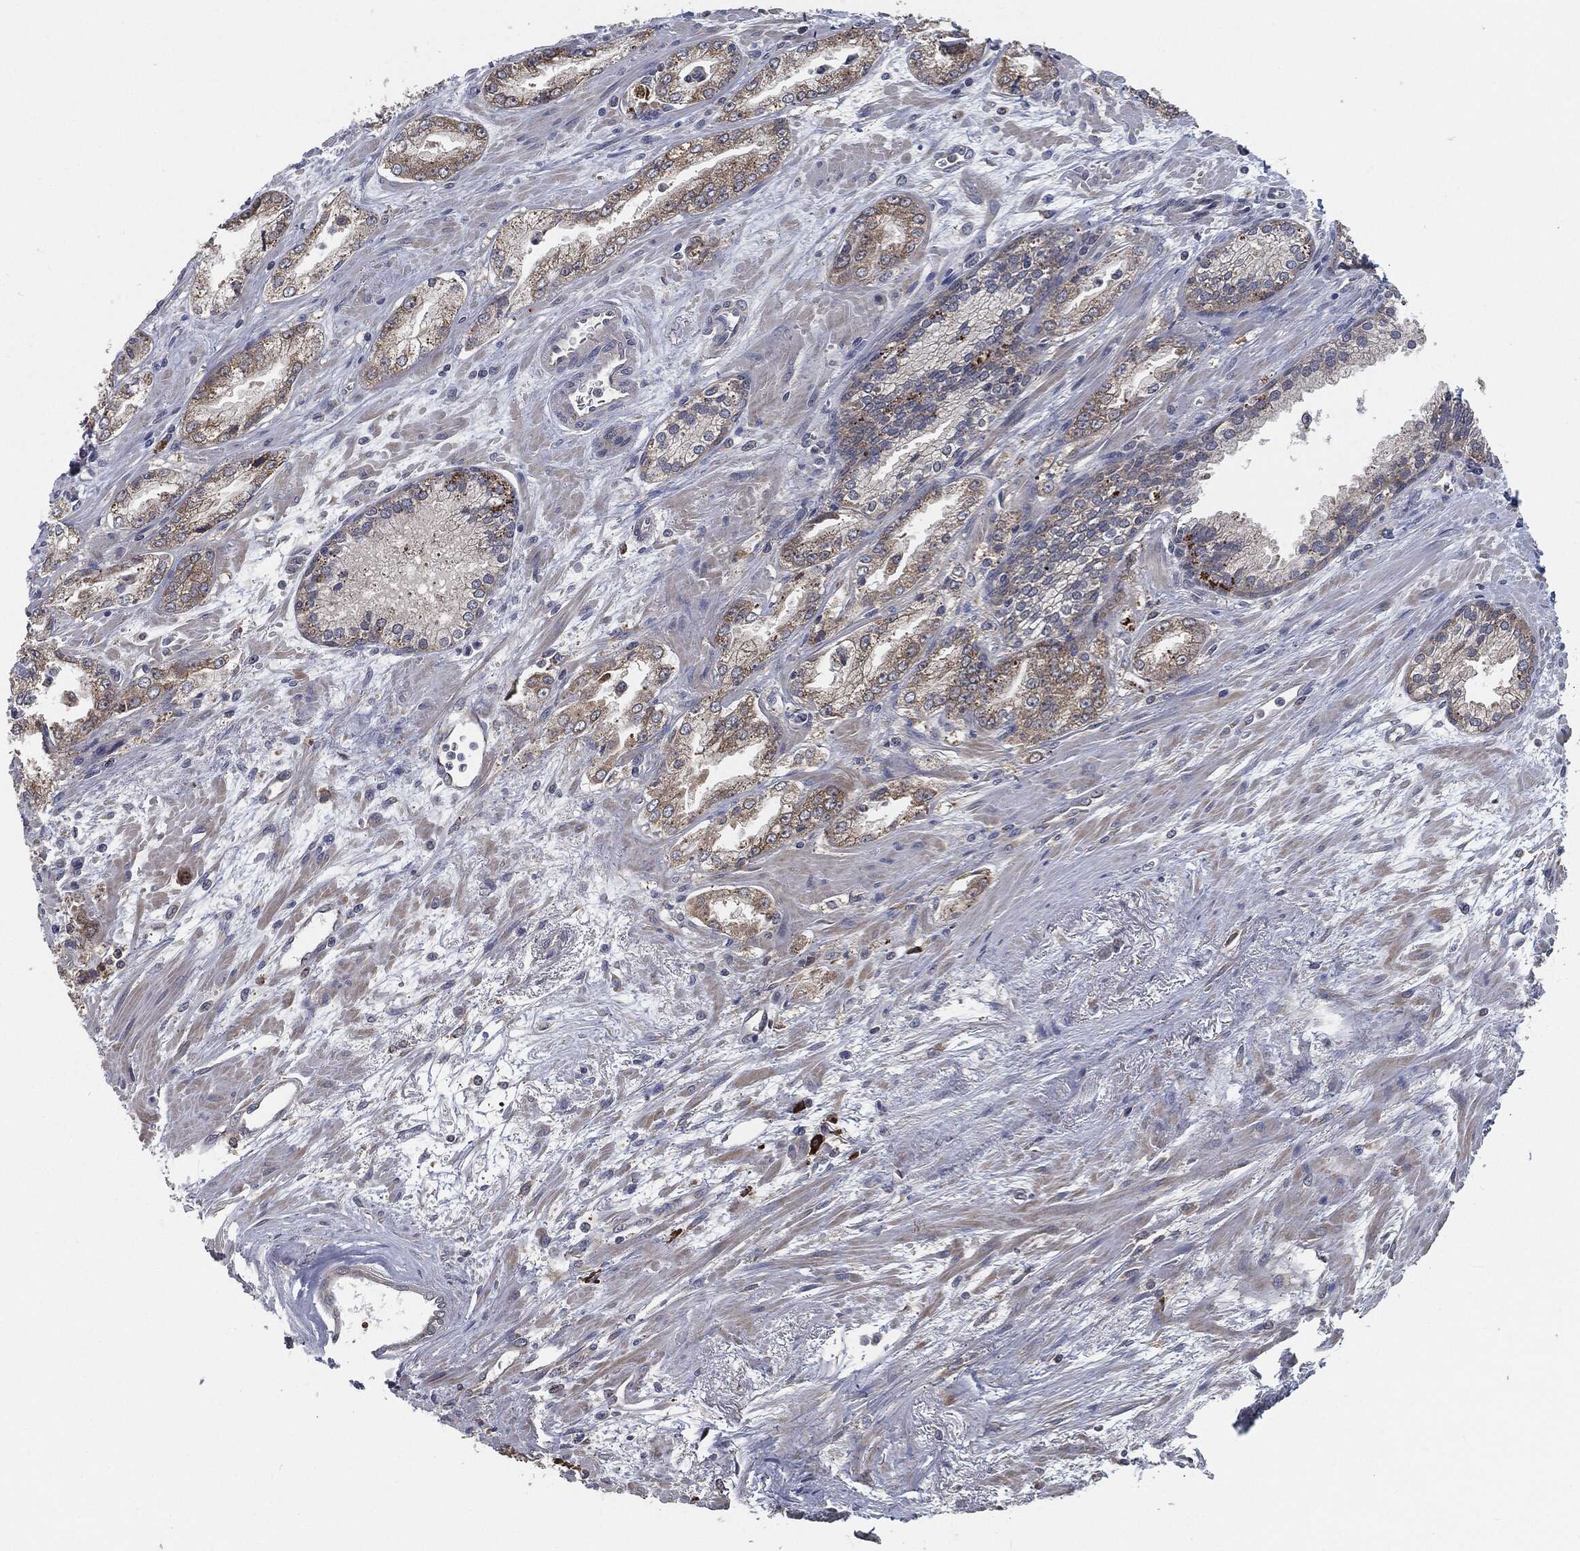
{"staining": {"intensity": "weak", "quantity": ">75%", "location": "cytoplasmic/membranous"}, "tissue": "prostate cancer", "cell_type": "Tumor cells", "image_type": "cancer", "snomed": [{"axis": "morphology", "description": "Adenocarcinoma, Medium grade"}, {"axis": "topography", "description": "Prostate"}], "caption": "Immunohistochemical staining of medium-grade adenocarcinoma (prostate) shows low levels of weak cytoplasmic/membranous protein staining in about >75% of tumor cells. The staining is performed using DAB (3,3'-diaminobenzidine) brown chromogen to label protein expression. The nuclei are counter-stained blue using hematoxylin.", "gene": "PRDX4", "patient": {"sex": "male", "age": 71}}